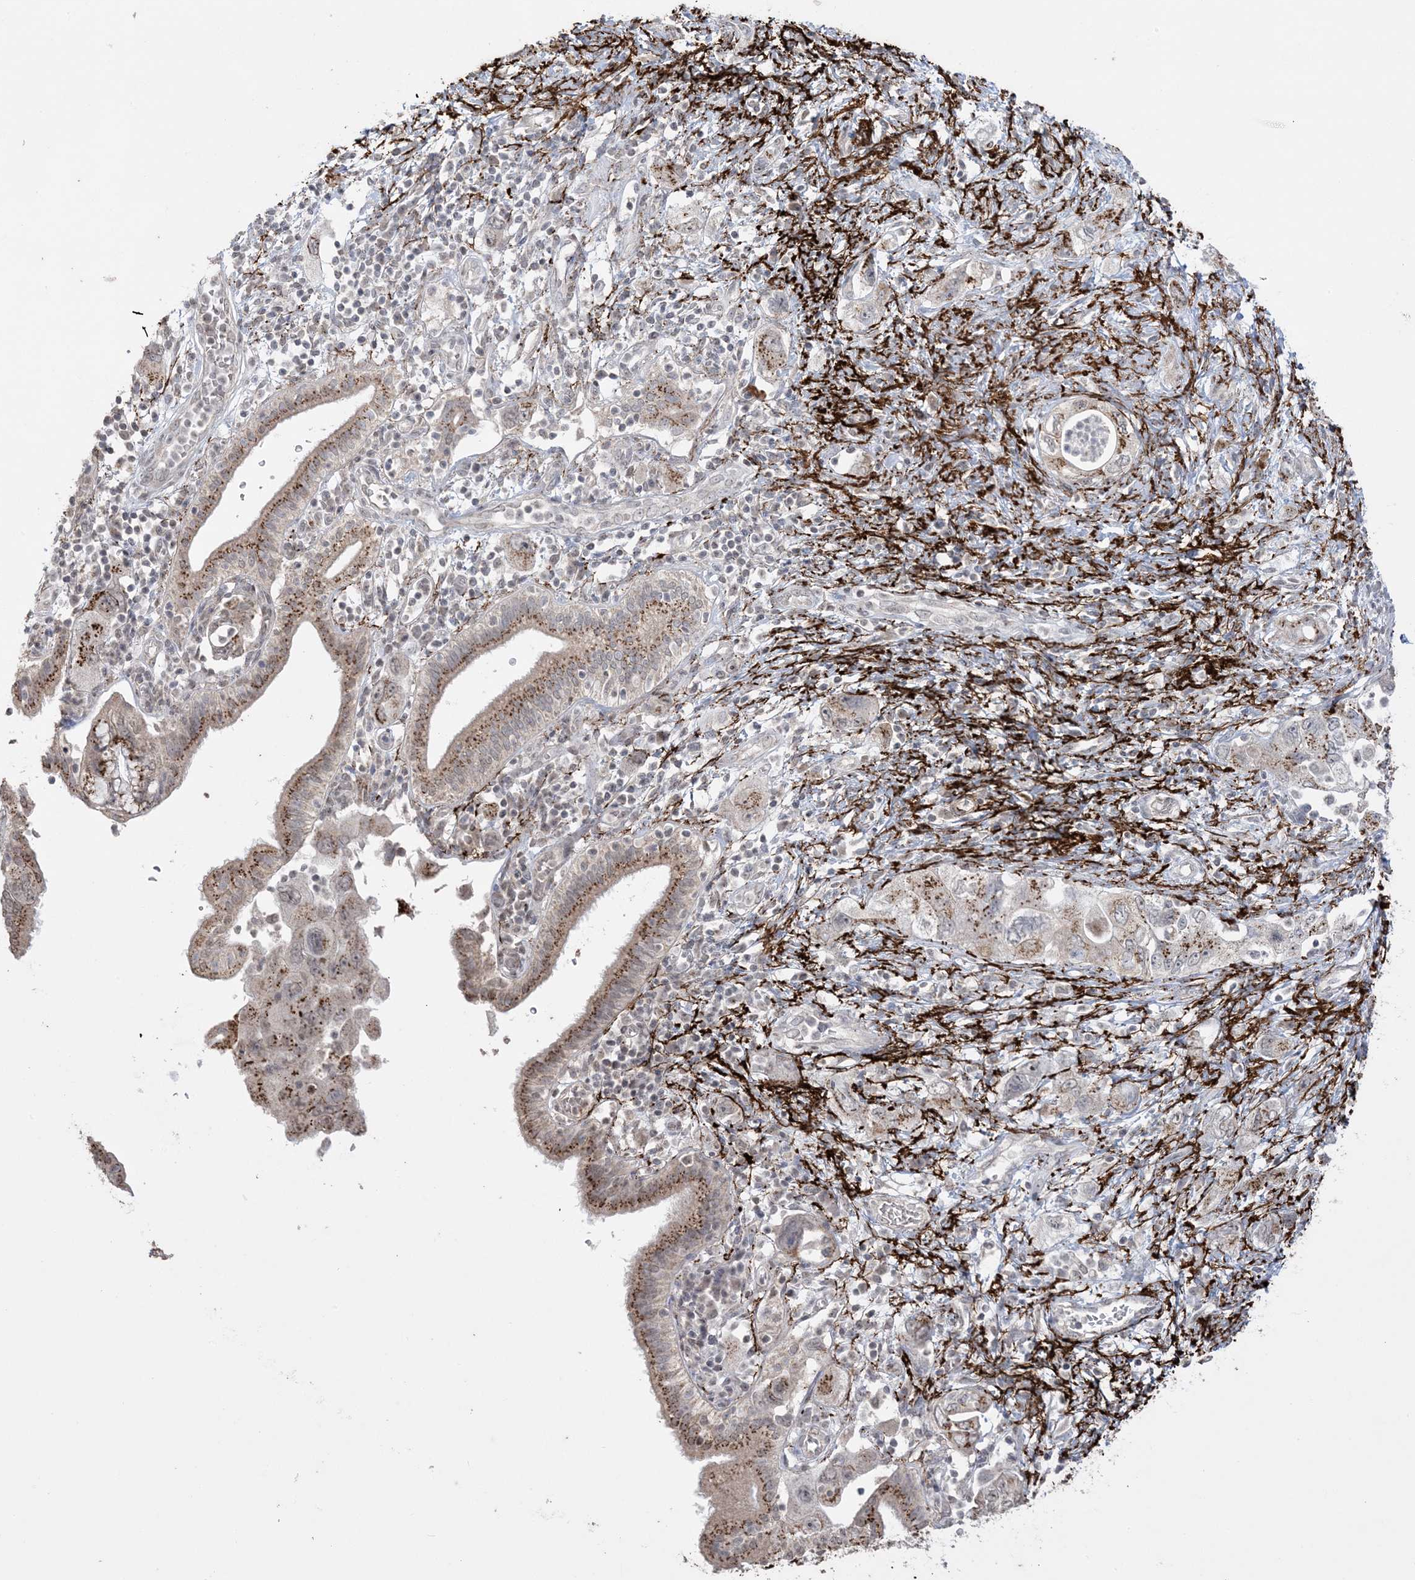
{"staining": {"intensity": "moderate", "quantity": ">75%", "location": "cytoplasmic/membranous"}, "tissue": "pancreatic cancer", "cell_type": "Tumor cells", "image_type": "cancer", "snomed": [{"axis": "morphology", "description": "Adenocarcinoma, NOS"}, {"axis": "topography", "description": "Pancreas"}], "caption": "Immunohistochemical staining of pancreatic cancer (adenocarcinoma) displays medium levels of moderate cytoplasmic/membranous protein expression in about >75% of tumor cells.", "gene": "XRN1", "patient": {"sex": "female", "age": 73}}